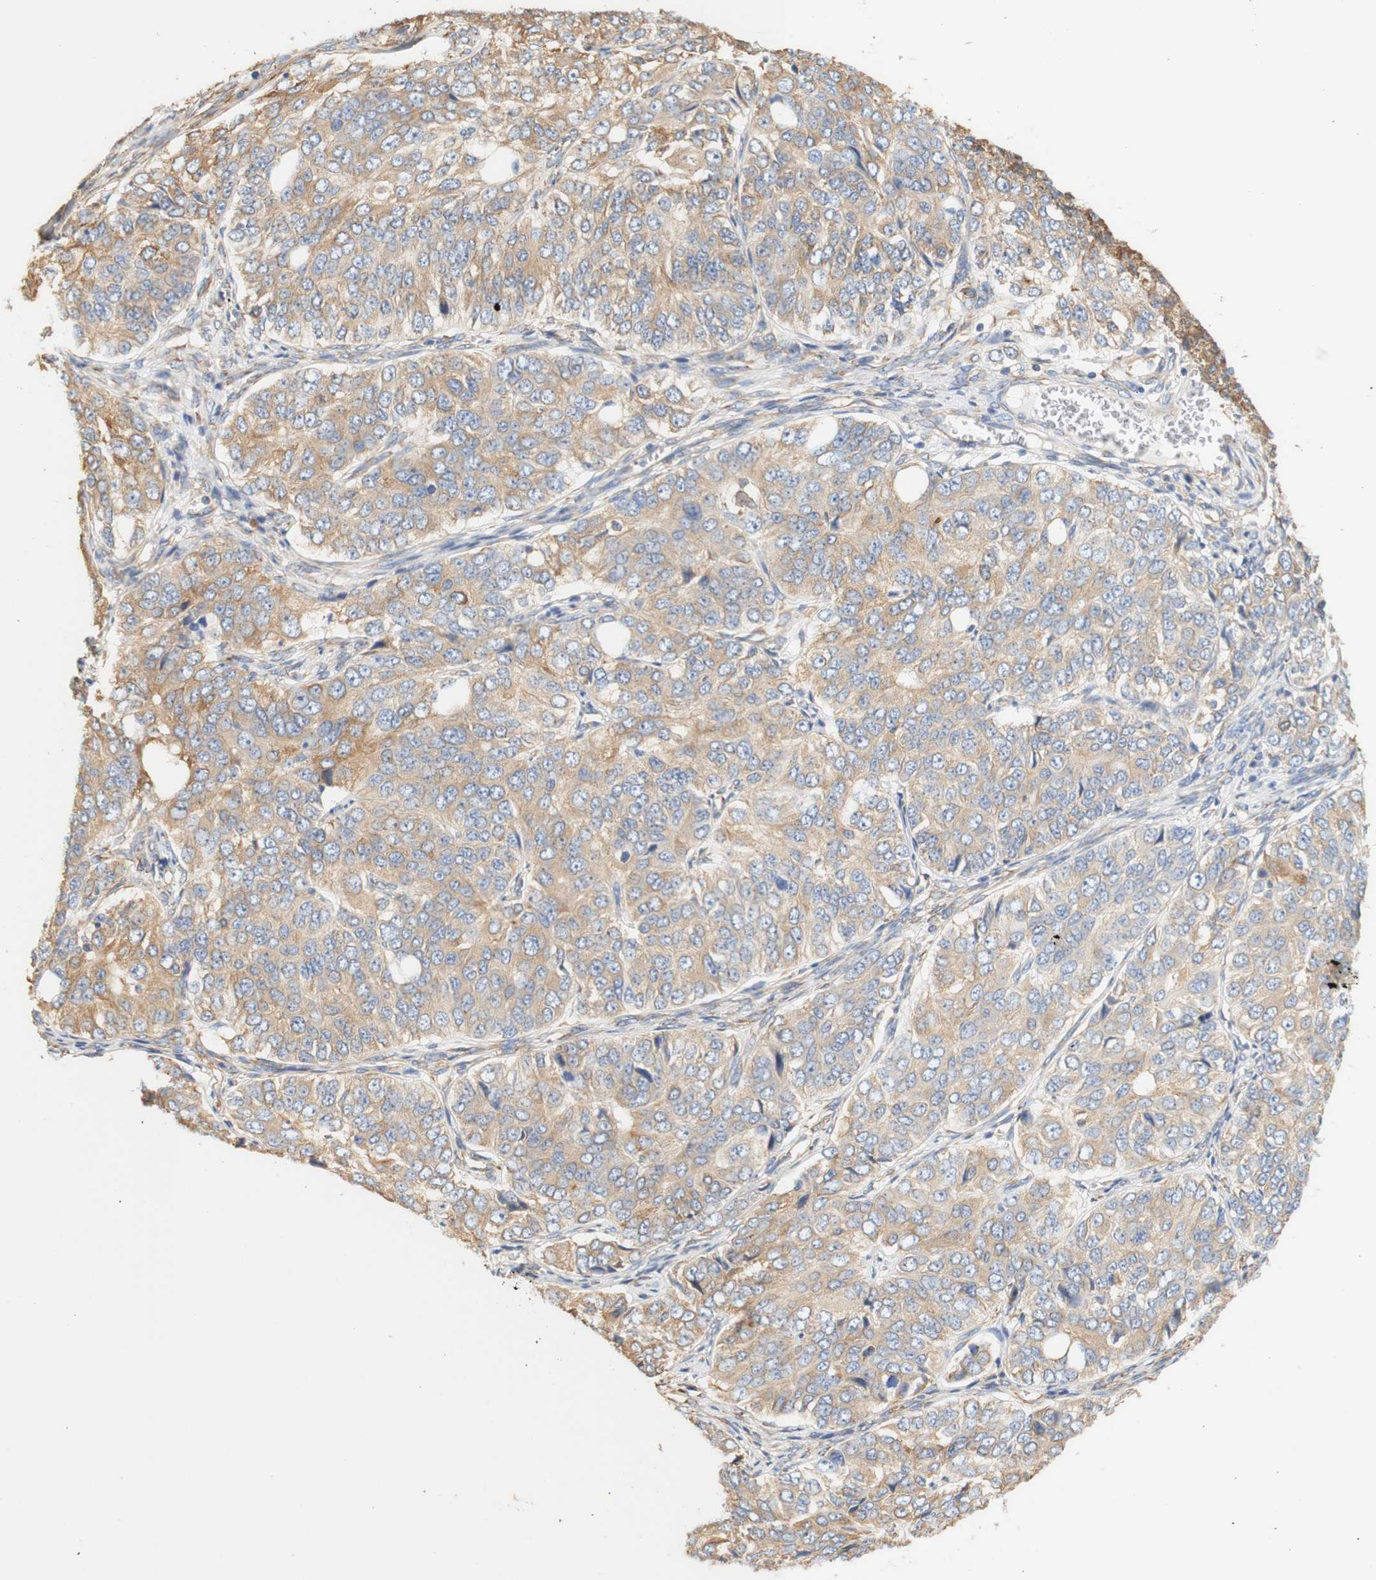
{"staining": {"intensity": "moderate", "quantity": ">75%", "location": "cytoplasmic/membranous"}, "tissue": "ovarian cancer", "cell_type": "Tumor cells", "image_type": "cancer", "snomed": [{"axis": "morphology", "description": "Carcinoma, endometroid"}, {"axis": "topography", "description": "Ovary"}], "caption": "A brown stain shows moderate cytoplasmic/membranous staining of a protein in human endometroid carcinoma (ovarian) tumor cells.", "gene": "EIF2AK4", "patient": {"sex": "female", "age": 51}}